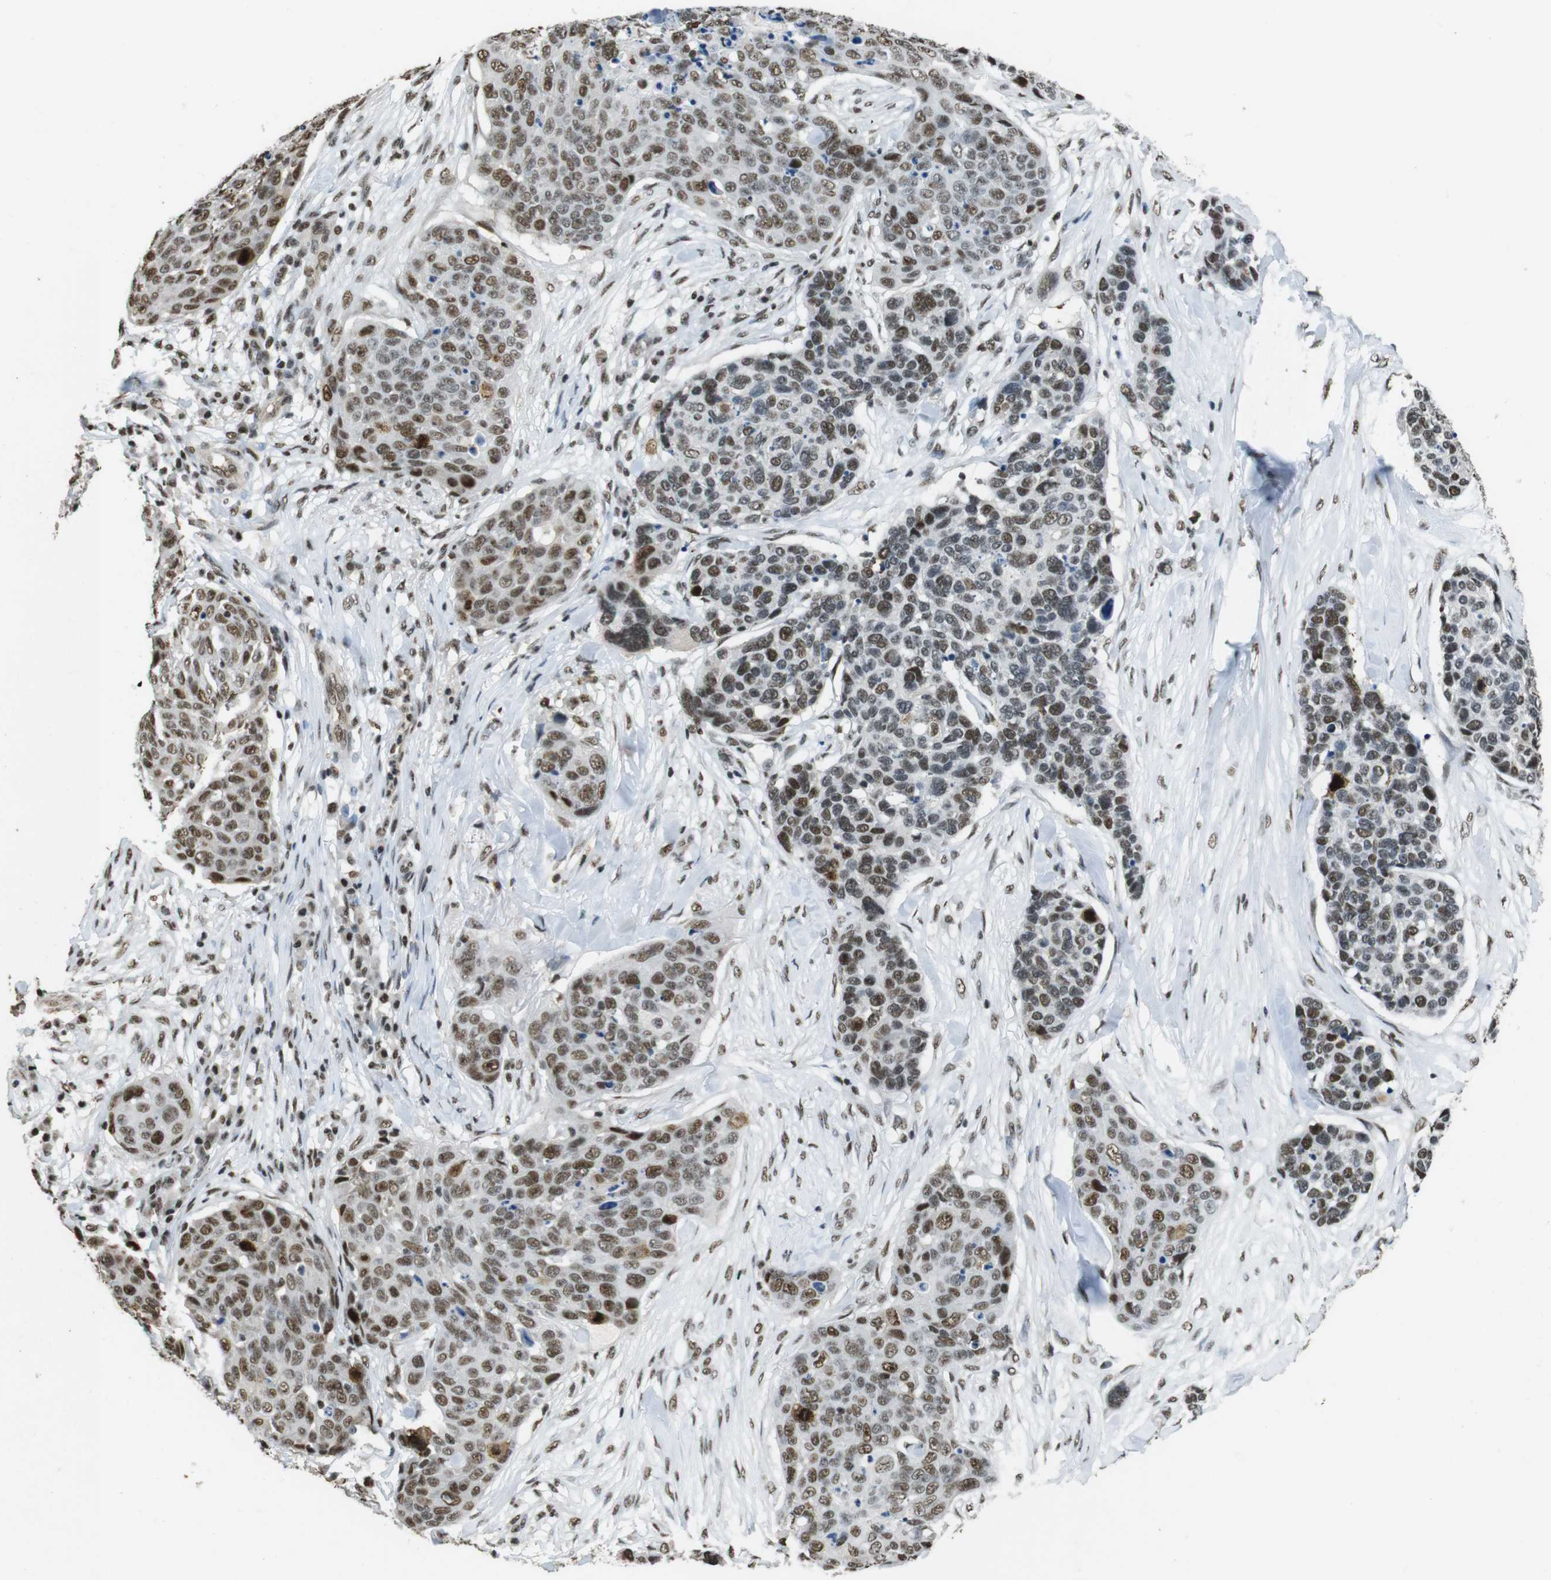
{"staining": {"intensity": "moderate", "quantity": ">75%", "location": "nuclear"}, "tissue": "skin cancer", "cell_type": "Tumor cells", "image_type": "cancer", "snomed": [{"axis": "morphology", "description": "Squamous cell carcinoma in situ, NOS"}, {"axis": "morphology", "description": "Squamous cell carcinoma, NOS"}, {"axis": "topography", "description": "Skin"}], "caption": "A medium amount of moderate nuclear expression is identified in about >75% of tumor cells in skin squamous cell carcinoma tissue.", "gene": "CSNK2B", "patient": {"sex": "male", "age": 93}}